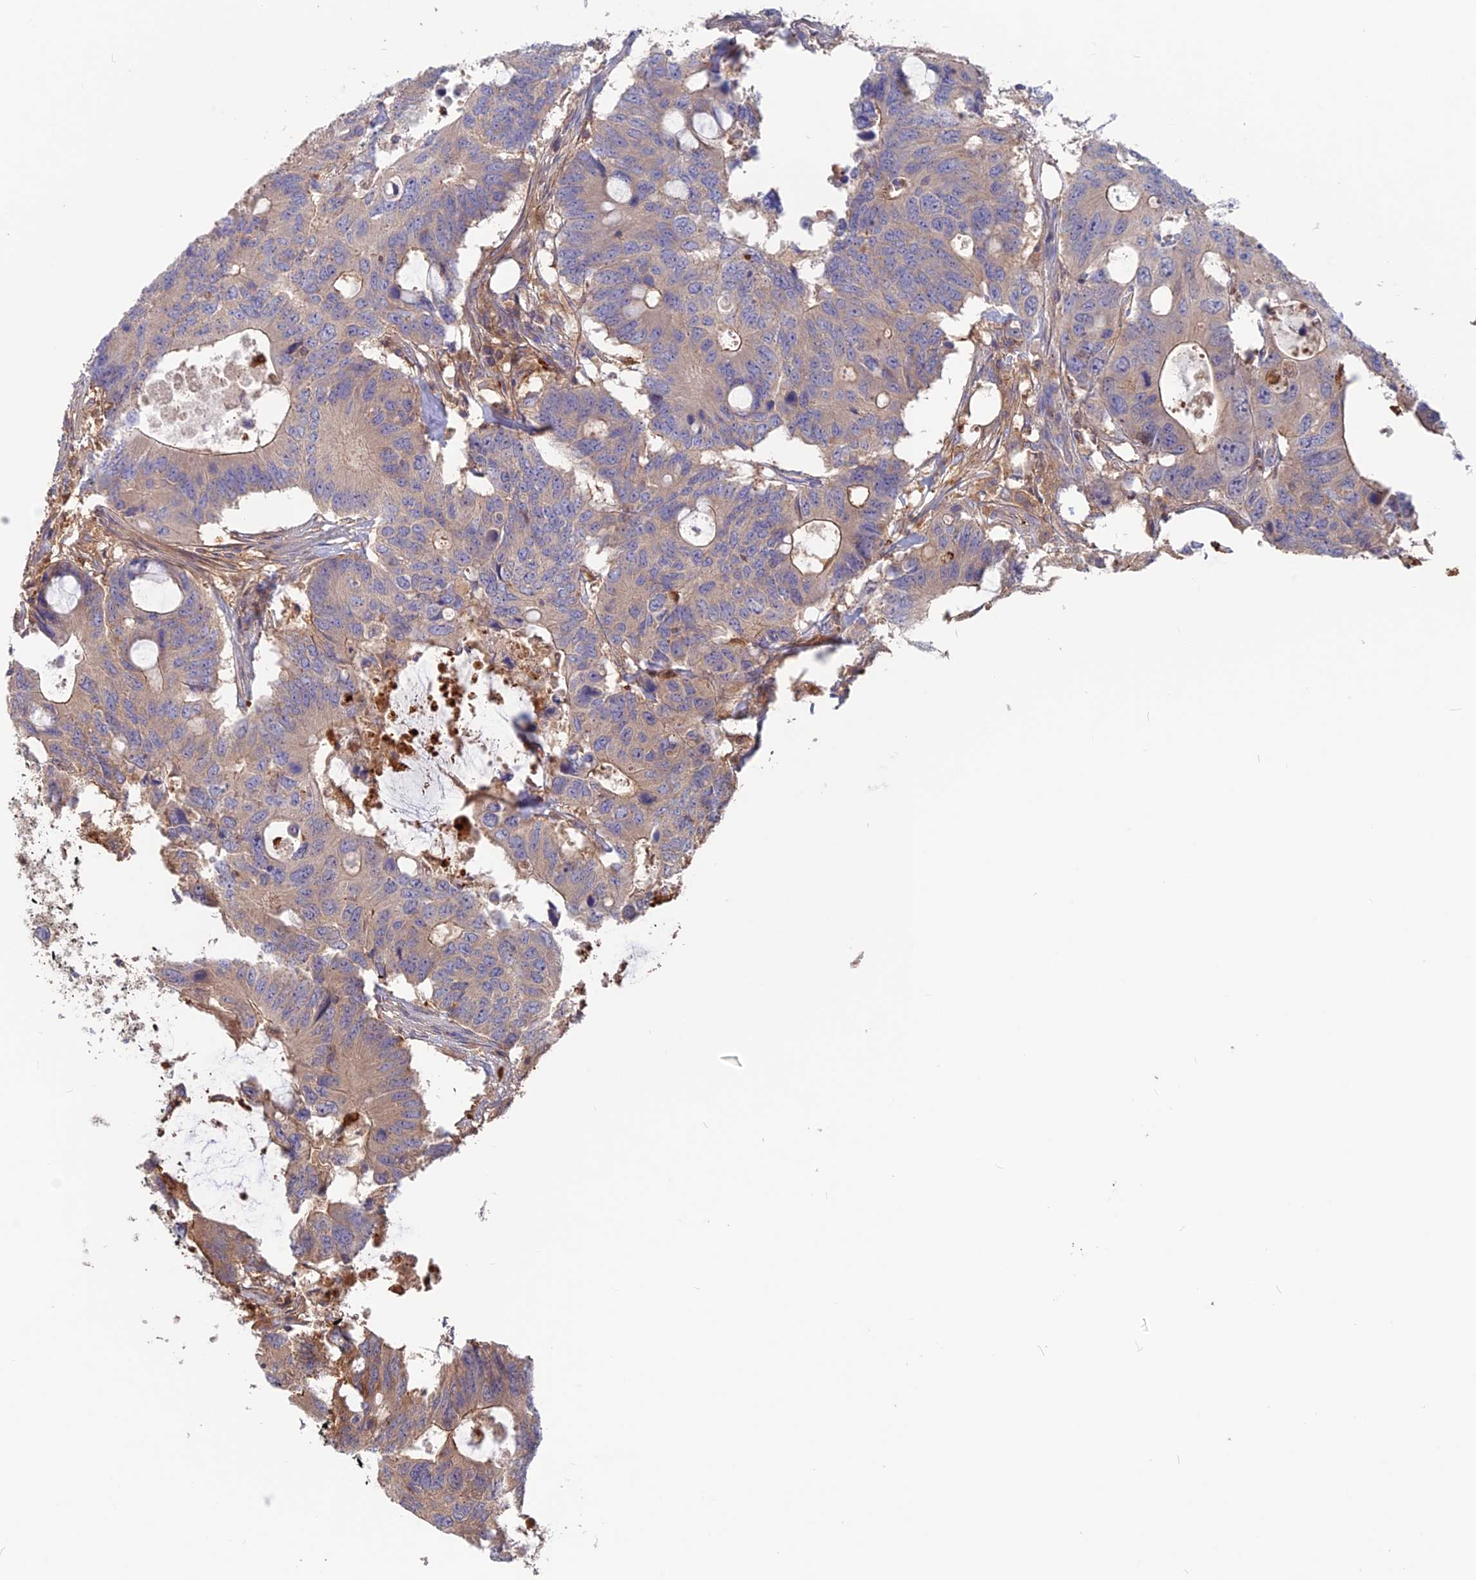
{"staining": {"intensity": "moderate", "quantity": "<25%", "location": "cytoplasmic/membranous"}, "tissue": "colorectal cancer", "cell_type": "Tumor cells", "image_type": "cancer", "snomed": [{"axis": "morphology", "description": "Adenocarcinoma, NOS"}, {"axis": "topography", "description": "Colon"}], "caption": "A low amount of moderate cytoplasmic/membranous positivity is seen in approximately <25% of tumor cells in colorectal cancer (adenocarcinoma) tissue.", "gene": "CPNE7", "patient": {"sex": "male", "age": 71}}